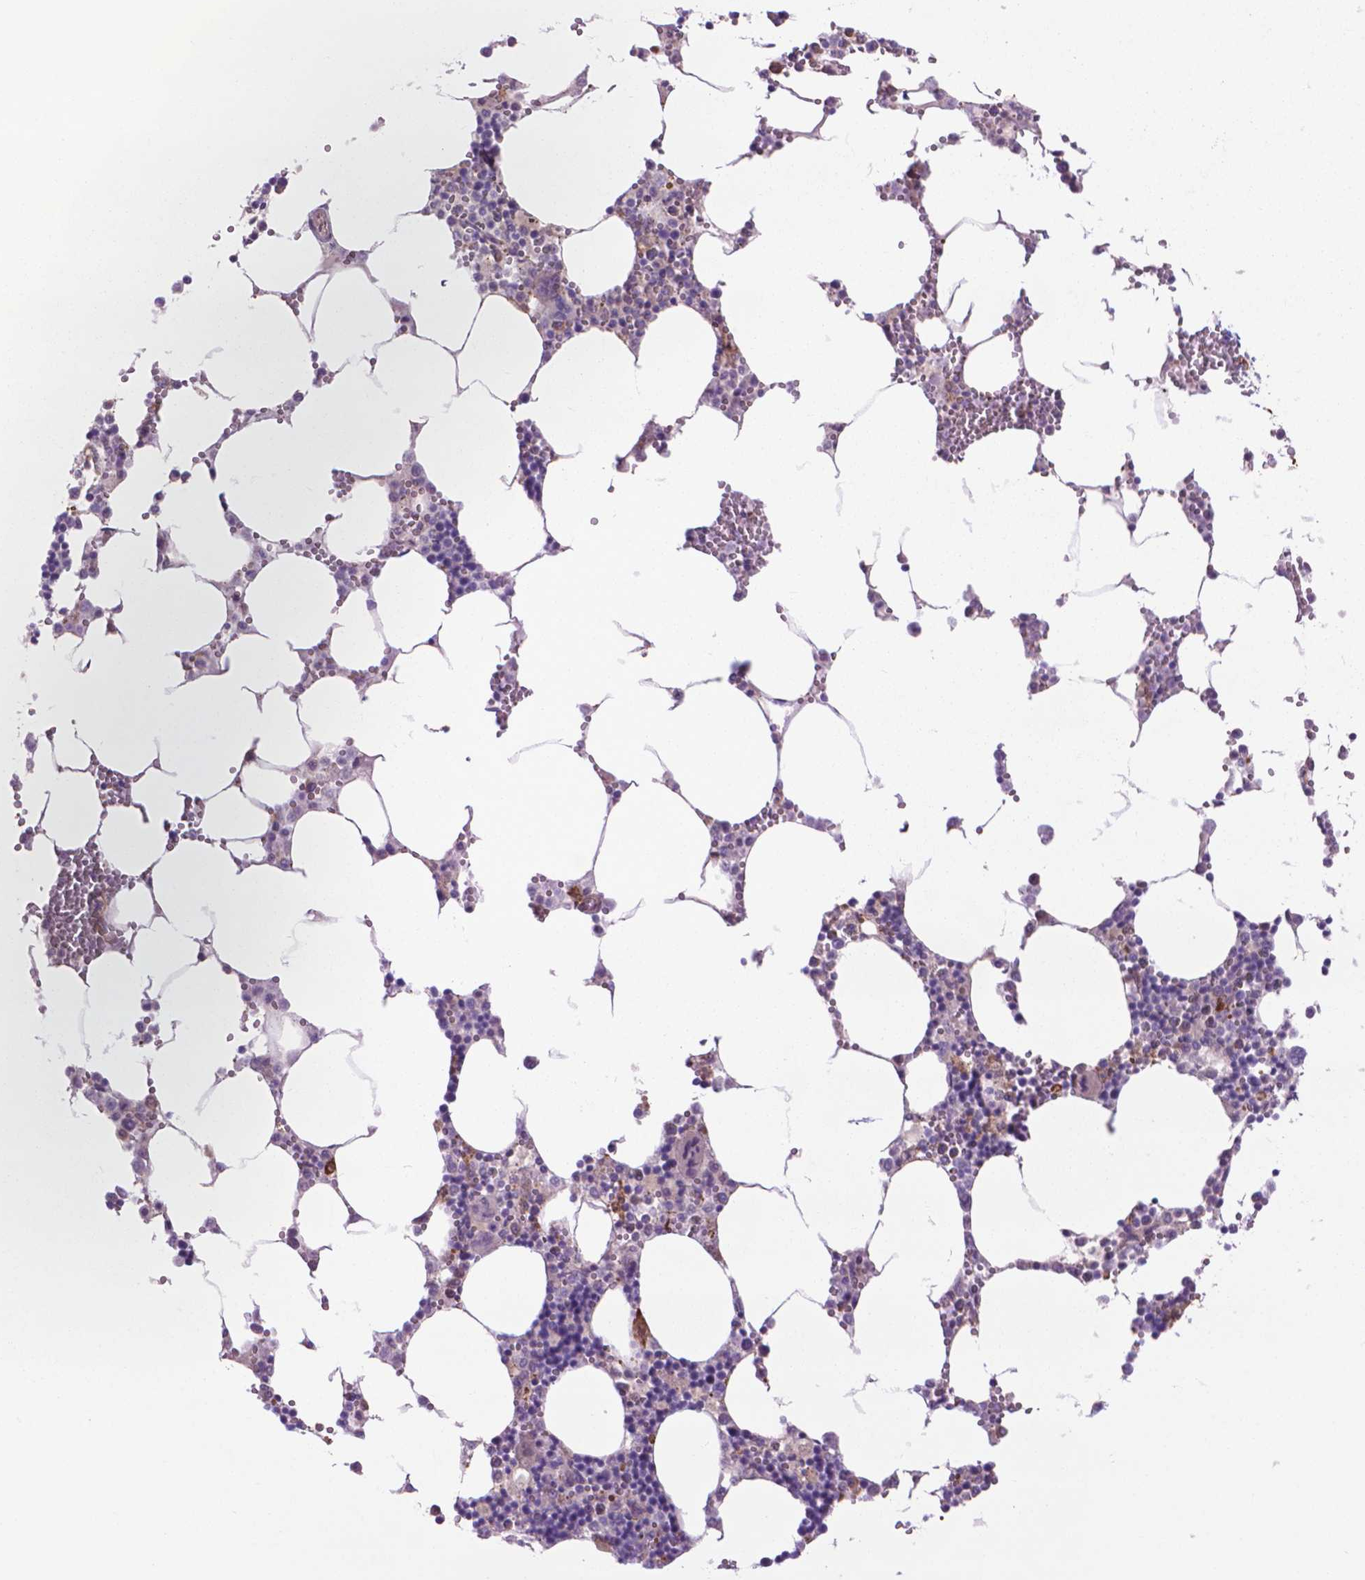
{"staining": {"intensity": "moderate", "quantity": "<25%", "location": "cytoplasmic/membranous"}, "tissue": "bone marrow", "cell_type": "Hematopoietic cells", "image_type": "normal", "snomed": [{"axis": "morphology", "description": "Normal tissue, NOS"}, {"axis": "topography", "description": "Bone marrow"}], "caption": "A brown stain highlights moderate cytoplasmic/membranous positivity of a protein in hematopoietic cells of benign human bone marrow. (DAB IHC, brown staining for protein, blue staining for nuclei).", "gene": "CORO1B", "patient": {"sex": "male", "age": 54}}